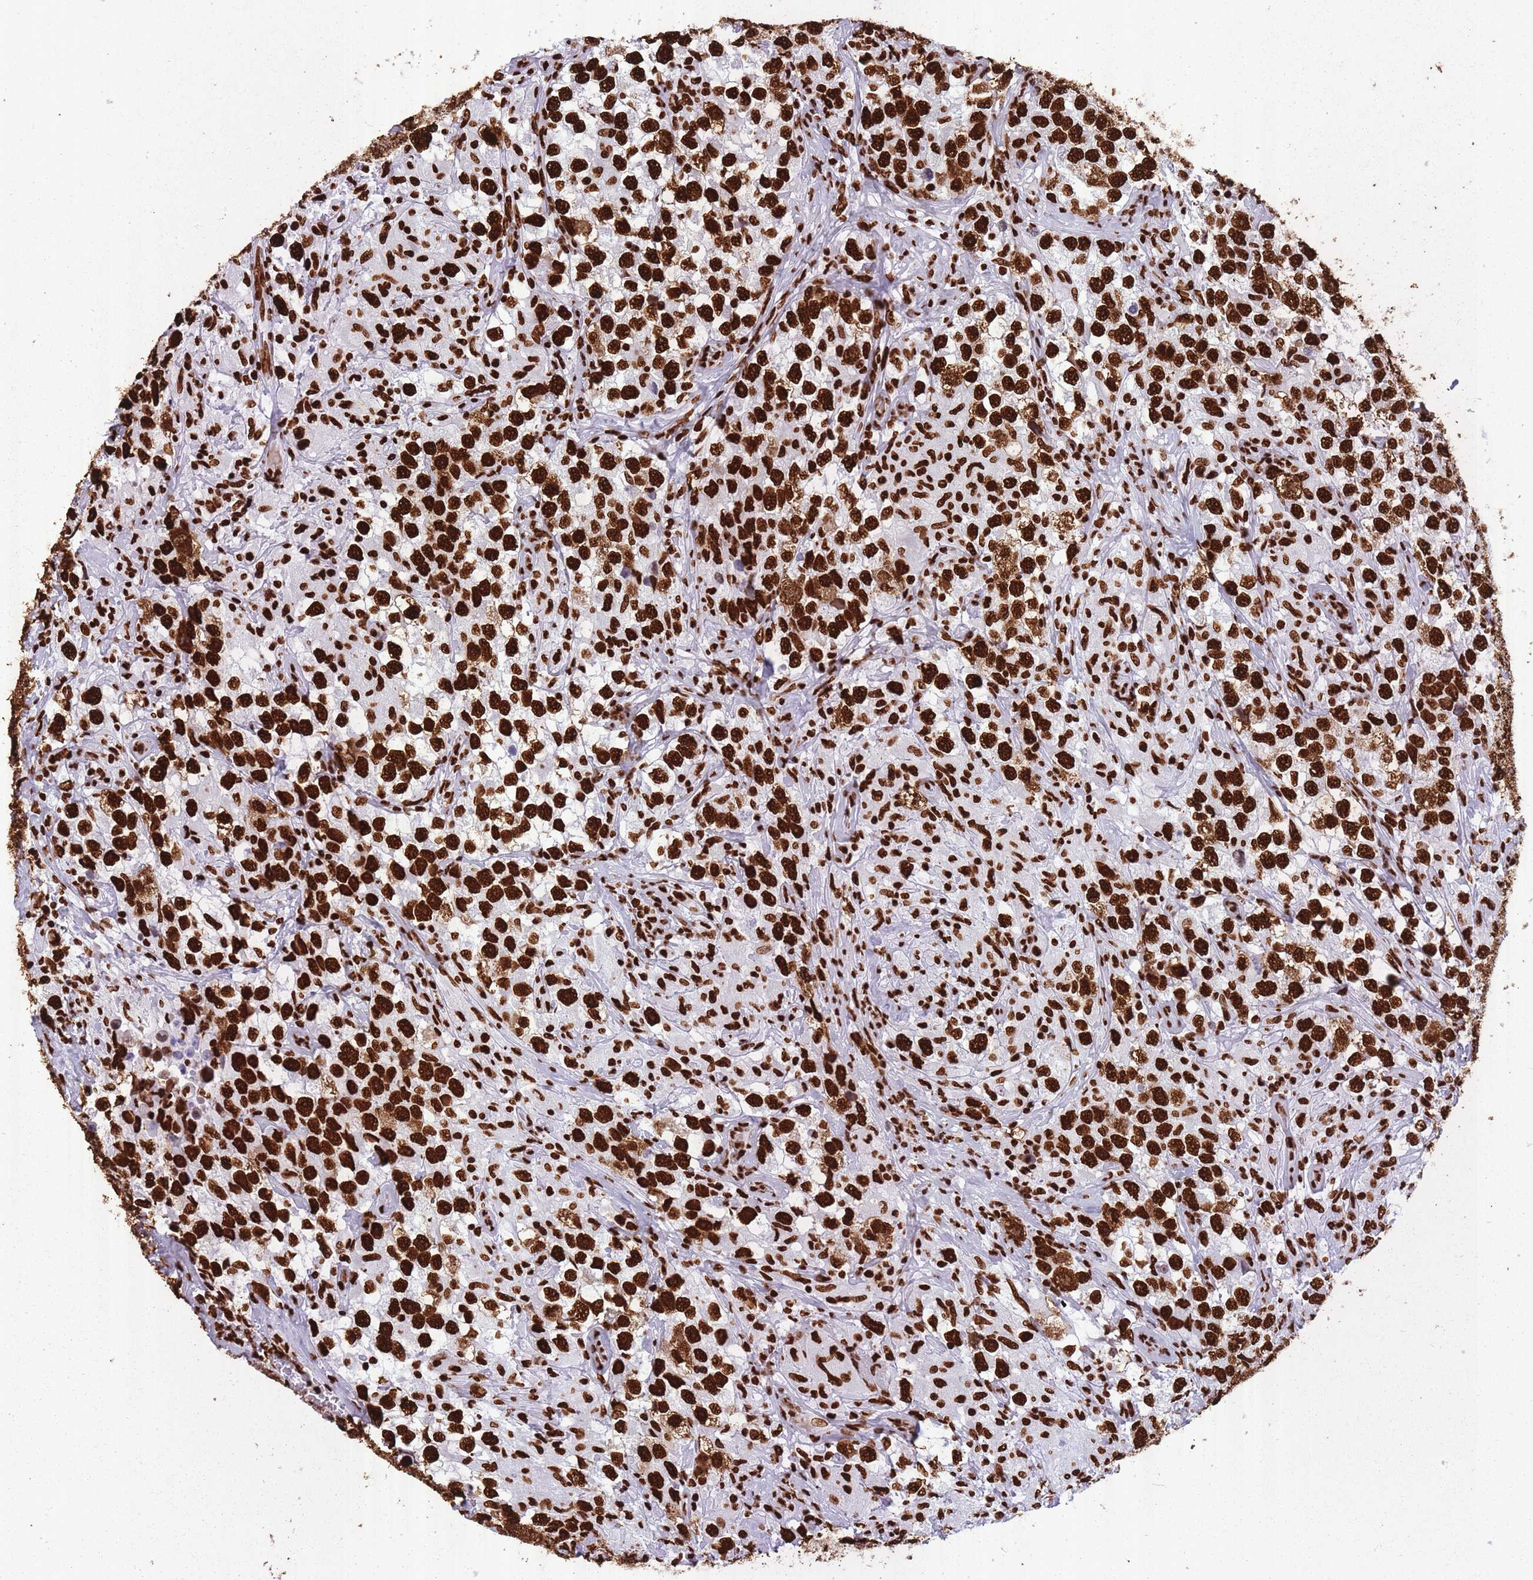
{"staining": {"intensity": "strong", "quantity": ">75%", "location": "nuclear"}, "tissue": "testis cancer", "cell_type": "Tumor cells", "image_type": "cancer", "snomed": [{"axis": "morphology", "description": "Seminoma, NOS"}, {"axis": "topography", "description": "Testis"}], "caption": "Immunohistochemistry (IHC) (DAB (3,3'-diaminobenzidine)) staining of human testis cancer (seminoma) reveals strong nuclear protein positivity in approximately >75% of tumor cells.", "gene": "HNRNPUL1", "patient": {"sex": "male", "age": 46}}